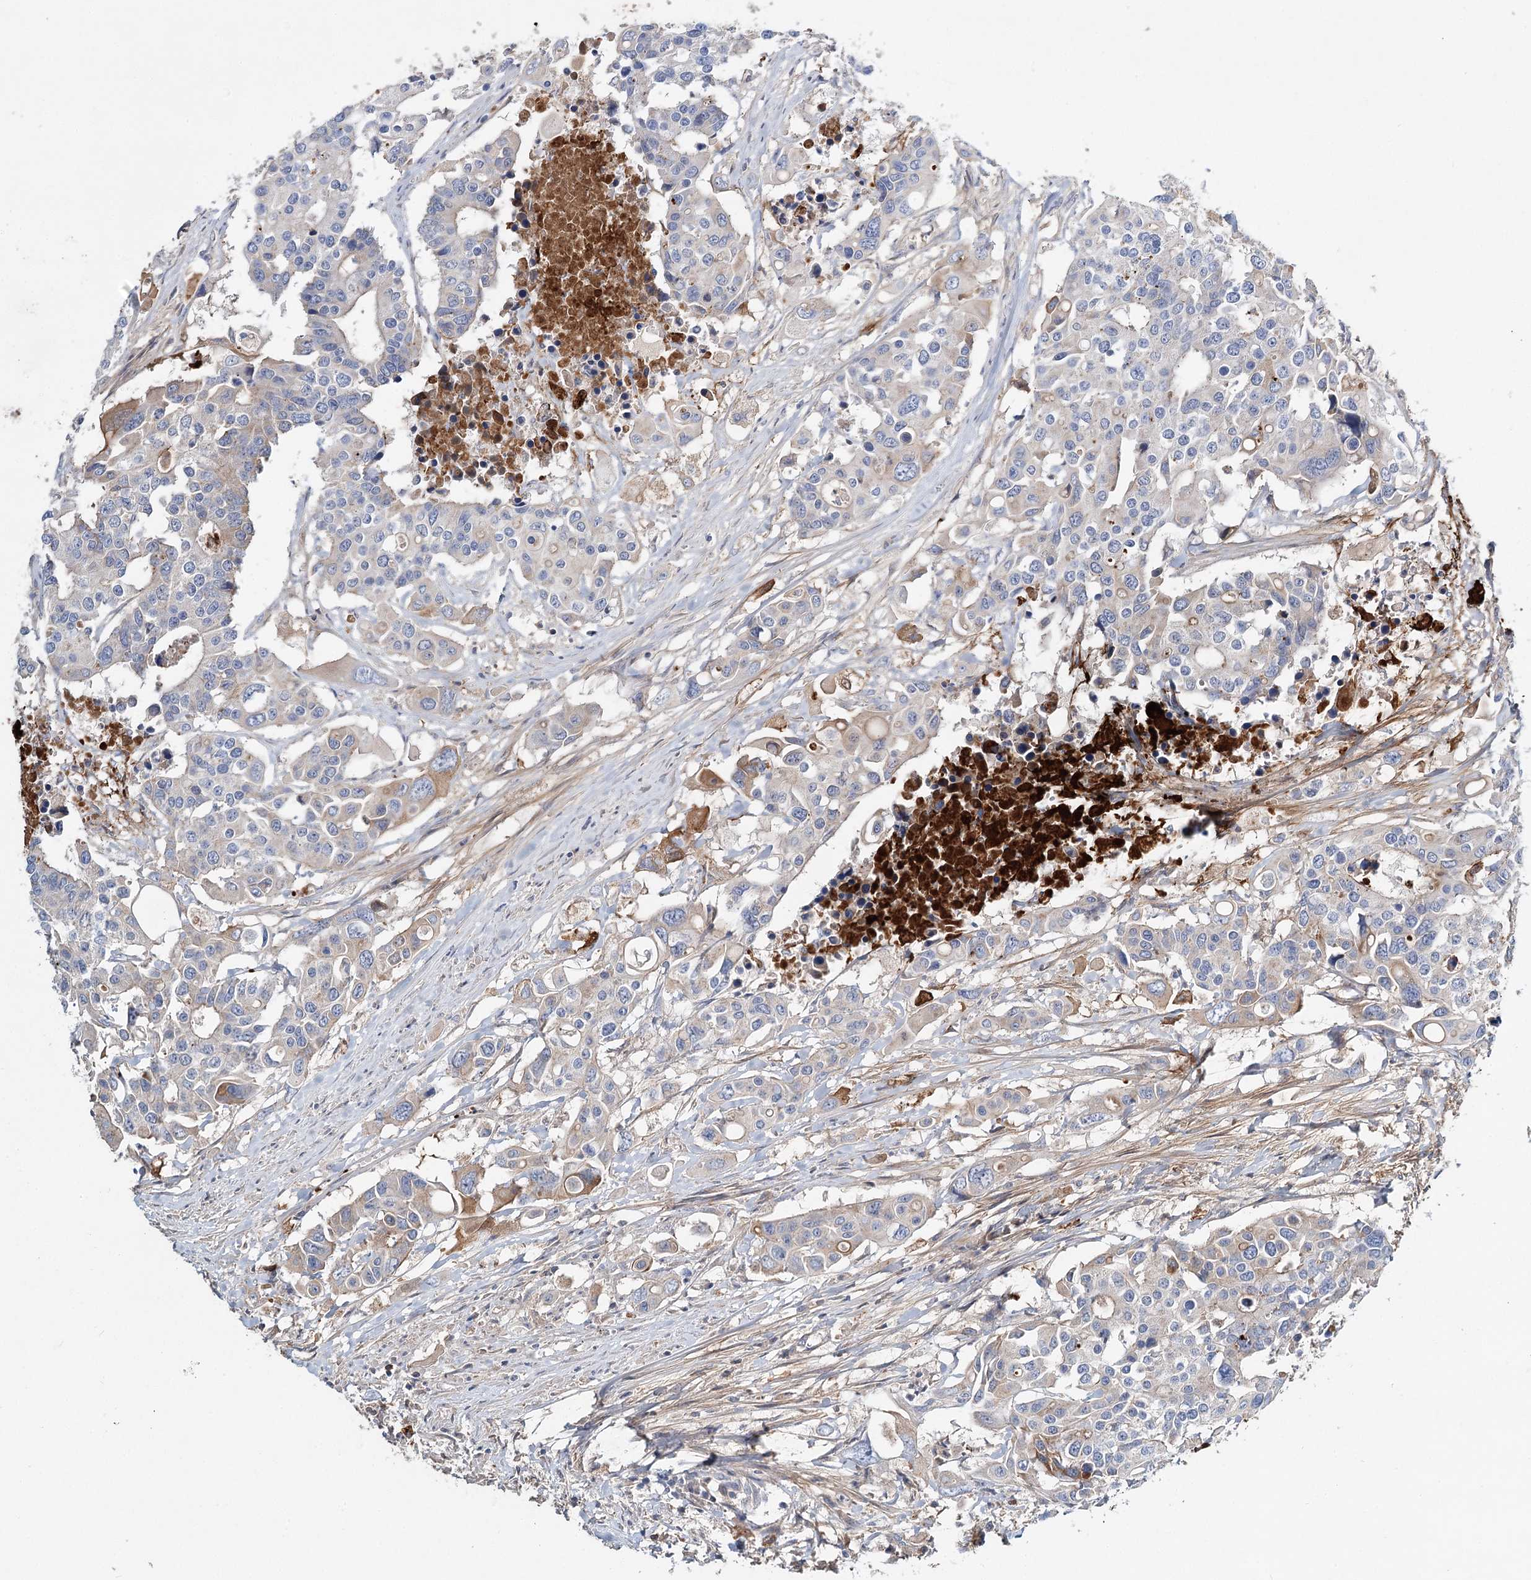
{"staining": {"intensity": "moderate", "quantity": "<25%", "location": "cytoplasmic/membranous"}, "tissue": "colorectal cancer", "cell_type": "Tumor cells", "image_type": "cancer", "snomed": [{"axis": "morphology", "description": "Adenocarcinoma, NOS"}, {"axis": "topography", "description": "Colon"}], "caption": "Moderate cytoplasmic/membranous protein staining is identified in about <25% of tumor cells in colorectal cancer. (IHC, brightfield microscopy, high magnification).", "gene": "ALKBH8", "patient": {"sex": "male", "age": 77}}